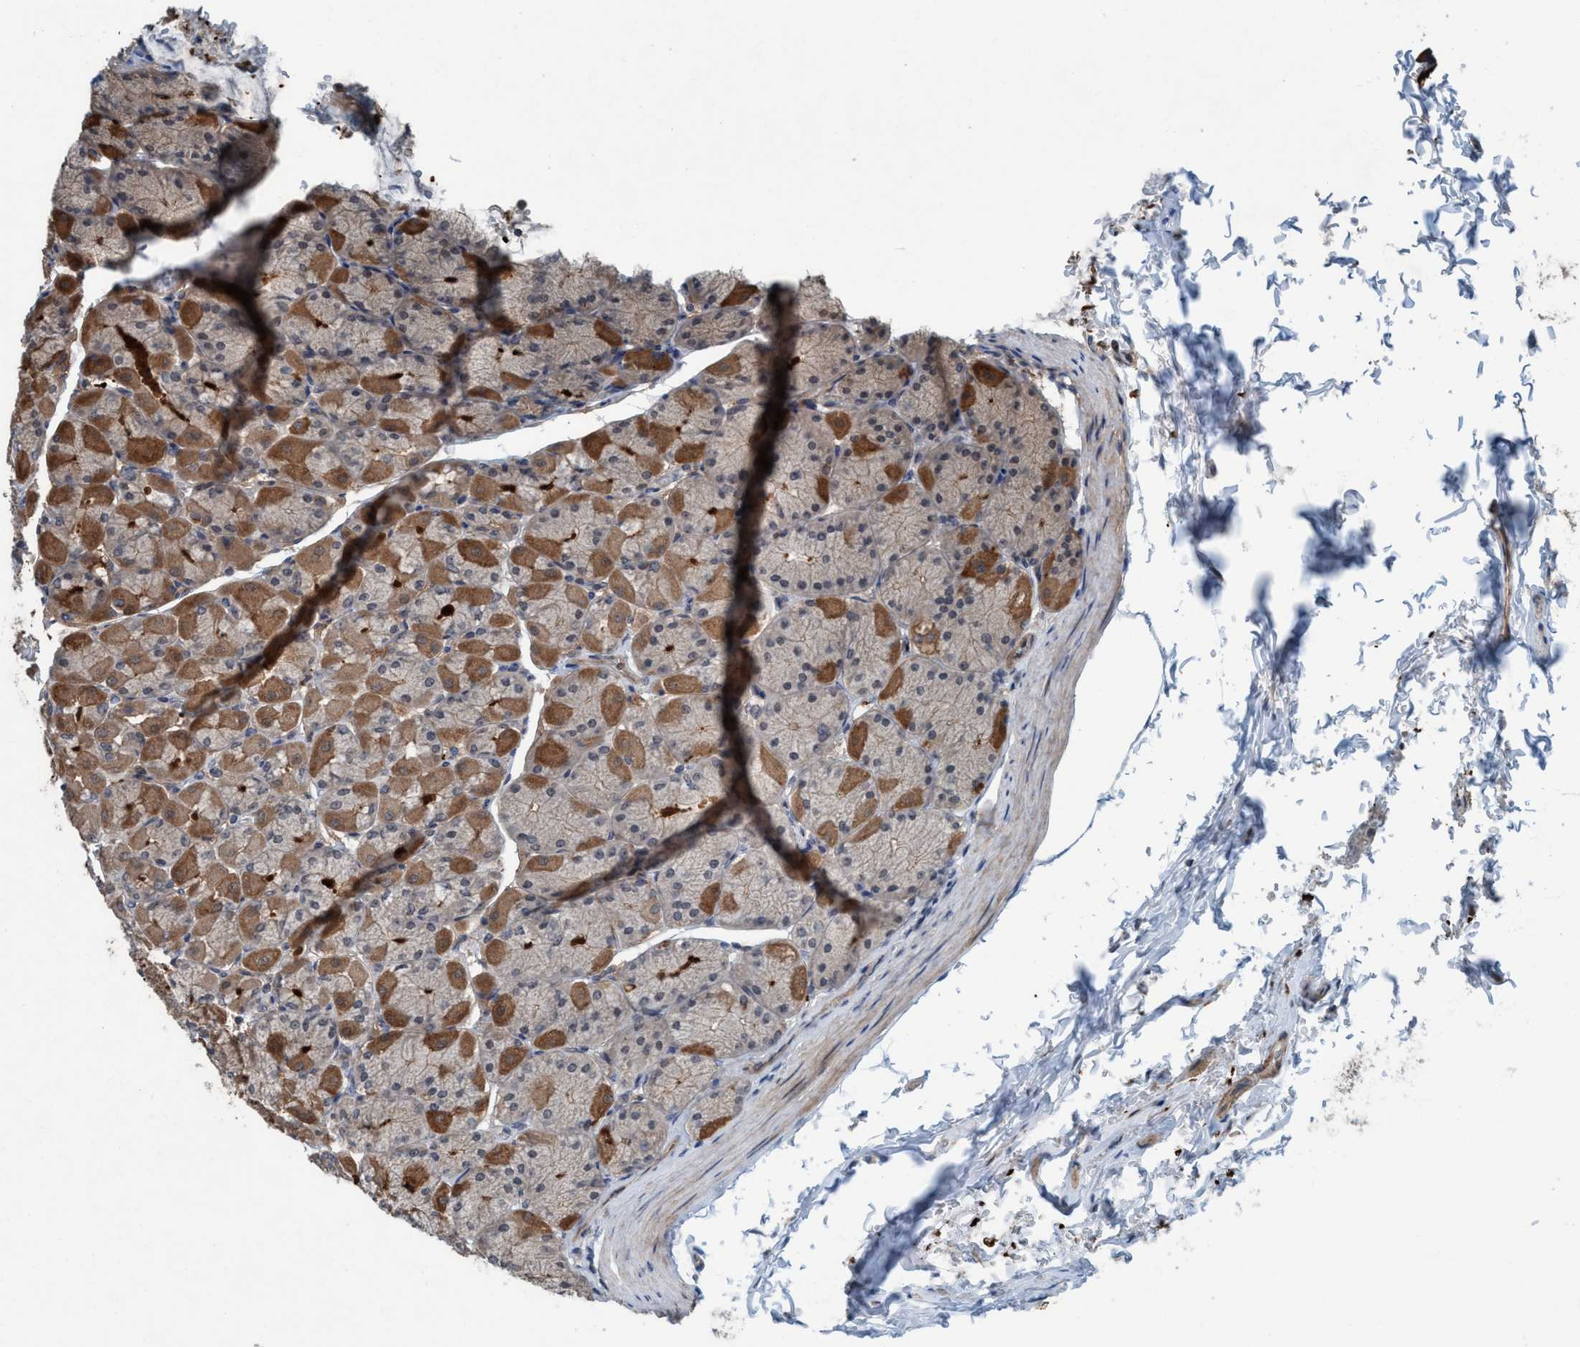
{"staining": {"intensity": "moderate", "quantity": ">75%", "location": "cytoplasmic/membranous"}, "tissue": "stomach", "cell_type": "Glandular cells", "image_type": "normal", "snomed": [{"axis": "morphology", "description": "Normal tissue, NOS"}, {"axis": "topography", "description": "Stomach, upper"}], "caption": "The immunohistochemical stain highlights moderate cytoplasmic/membranous expression in glandular cells of benign stomach. The staining was performed using DAB (3,3'-diaminobenzidine), with brown indicating positive protein expression. Nuclei are stained blue with hematoxylin.", "gene": "NISCH", "patient": {"sex": "female", "age": 56}}